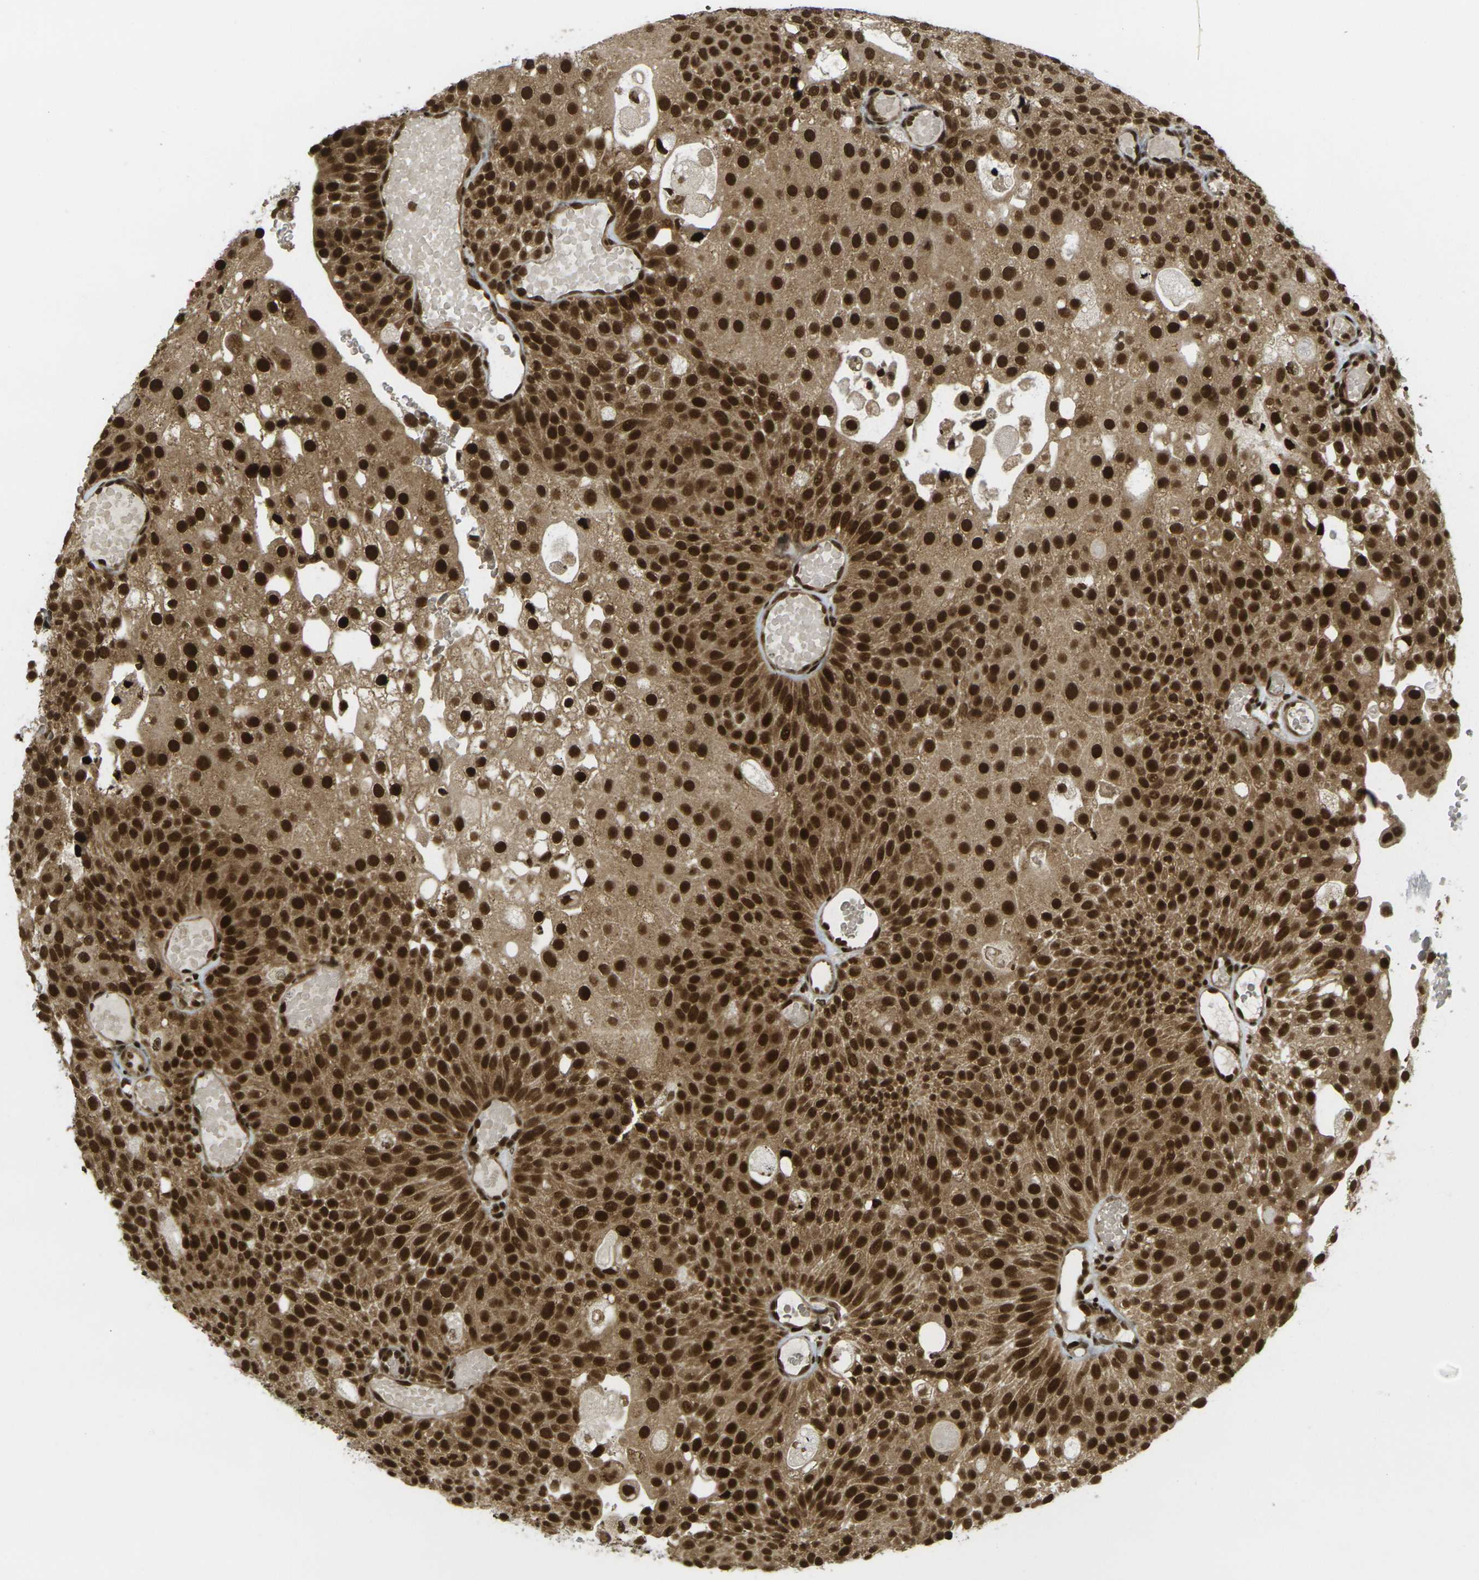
{"staining": {"intensity": "strong", "quantity": ">75%", "location": "cytoplasmic/membranous,nuclear"}, "tissue": "urothelial cancer", "cell_type": "Tumor cells", "image_type": "cancer", "snomed": [{"axis": "morphology", "description": "Urothelial carcinoma, Low grade"}, {"axis": "topography", "description": "Urinary bladder"}], "caption": "IHC photomicrograph of human urothelial cancer stained for a protein (brown), which displays high levels of strong cytoplasmic/membranous and nuclear positivity in about >75% of tumor cells.", "gene": "RUVBL2", "patient": {"sex": "male", "age": 78}}